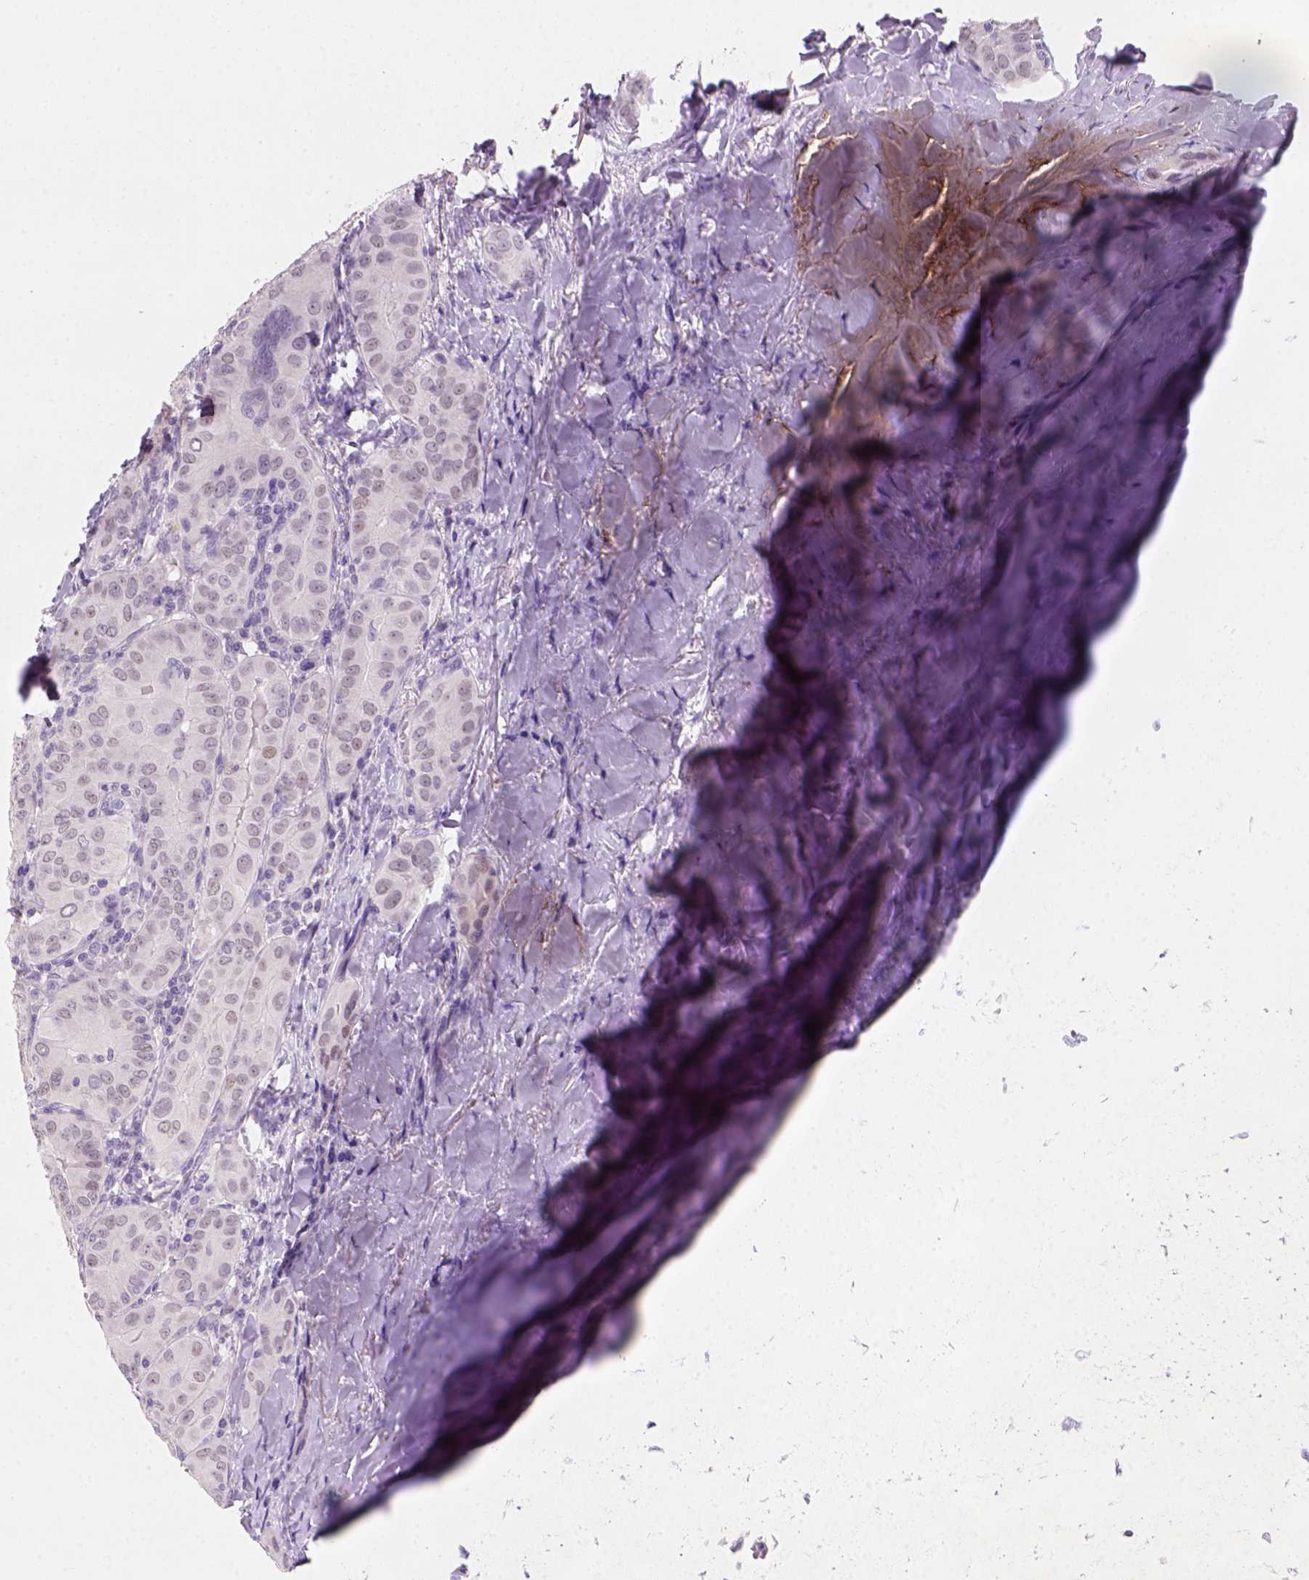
{"staining": {"intensity": "negative", "quantity": "none", "location": "none"}, "tissue": "thyroid cancer", "cell_type": "Tumor cells", "image_type": "cancer", "snomed": [{"axis": "morphology", "description": "Papillary adenocarcinoma, NOS"}, {"axis": "topography", "description": "Thyroid gland"}], "caption": "Tumor cells show no significant expression in papillary adenocarcinoma (thyroid).", "gene": "ZMAT4", "patient": {"sex": "female", "age": 37}}